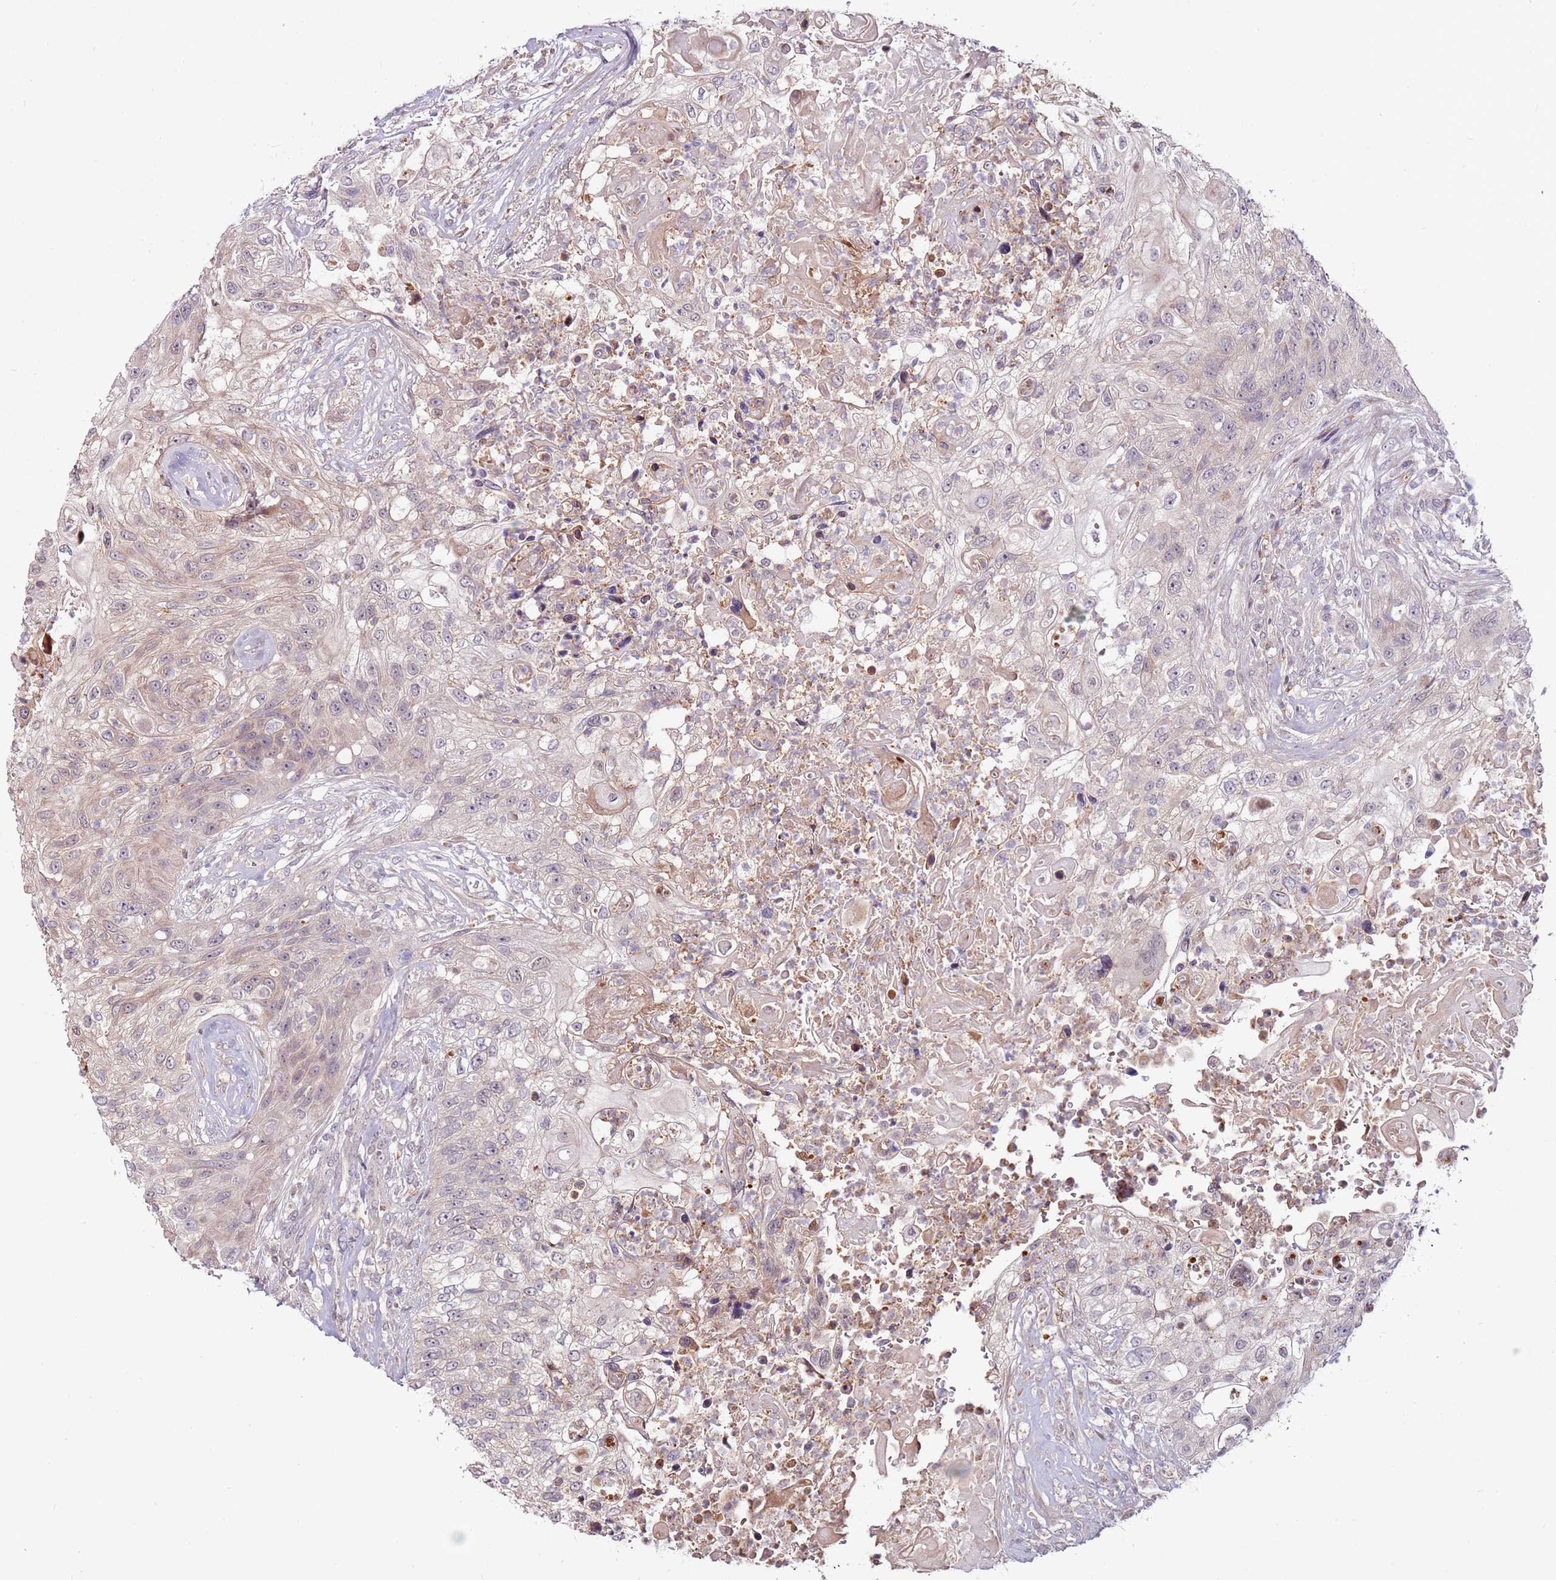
{"staining": {"intensity": "negative", "quantity": "none", "location": "none"}, "tissue": "urothelial cancer", "cell_type": "Tumor cells", "image_type": "cancer", "snomed": [{"axis": "morphology", "description": "Urothelial carcinoma, High grade"}, {"axis": "topography", "description": "Urinary bladder"}], "caption": "Human urothelial carcinoma (high-grade) stained for a protein using immunohistochemistry (IHC) exhibits no expression in tumor cells.", "gene": "MTG2", "patient": {"sex": "female", "age": 60}}